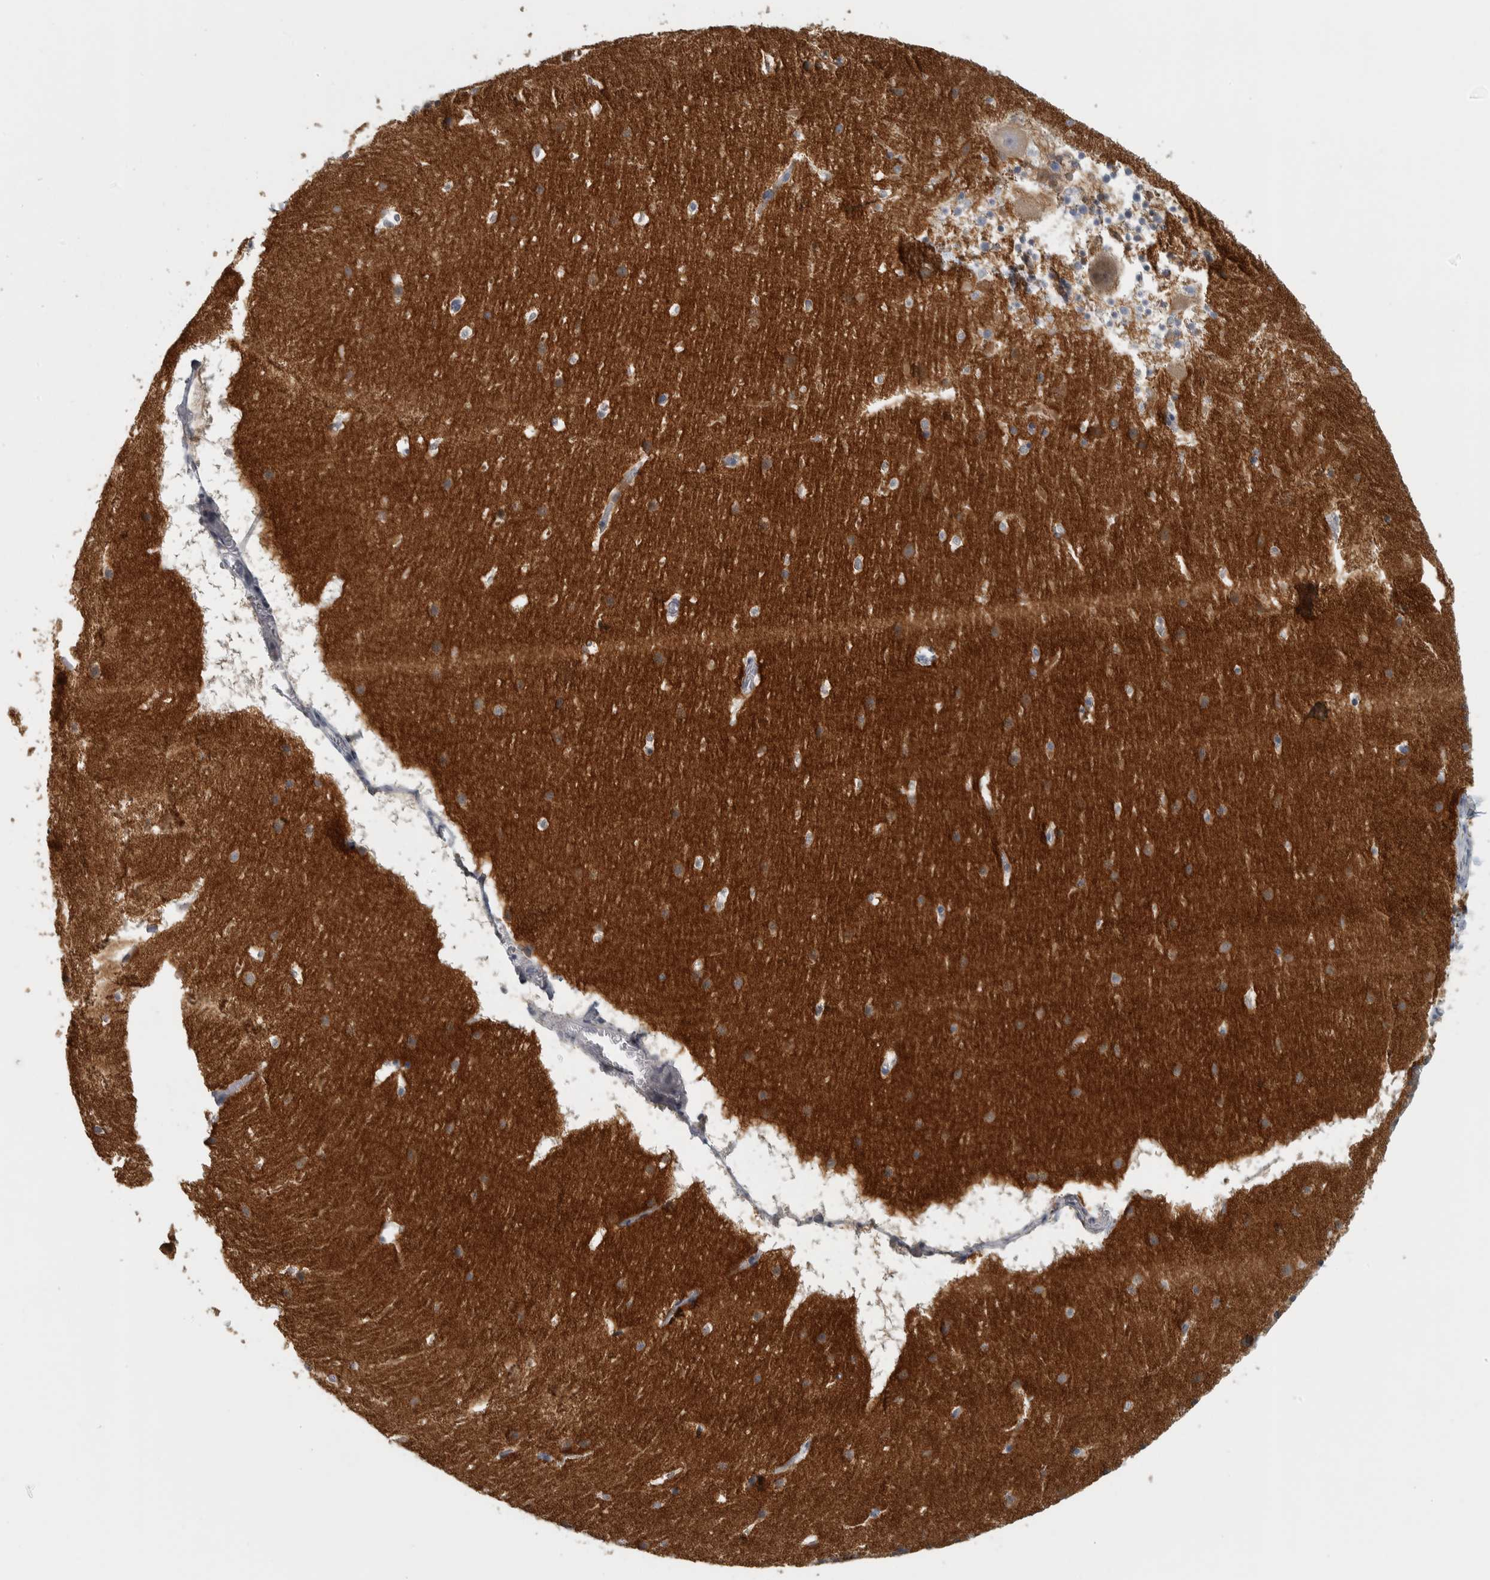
{"staining": {"intensity": "moderate", "quantity": ">75%", "location": "cytoplasmic/membranous"}, "tissue": "cerebellum", "cell_type": "Cells in granular layer", "image_type": "normal", "snomed": [{"axis": "morphology", "description": "Normal tissue, NOS"}, {"axis": "topography", "description": "Cerebellum"}], "caption": "Benign cerebellum exhibits moderate cytoplasmic/membranous staining in approximately >75% of cells in granular layer.", "gene": "DCAF10", "patient": {"sex": "male", "age": 45}}